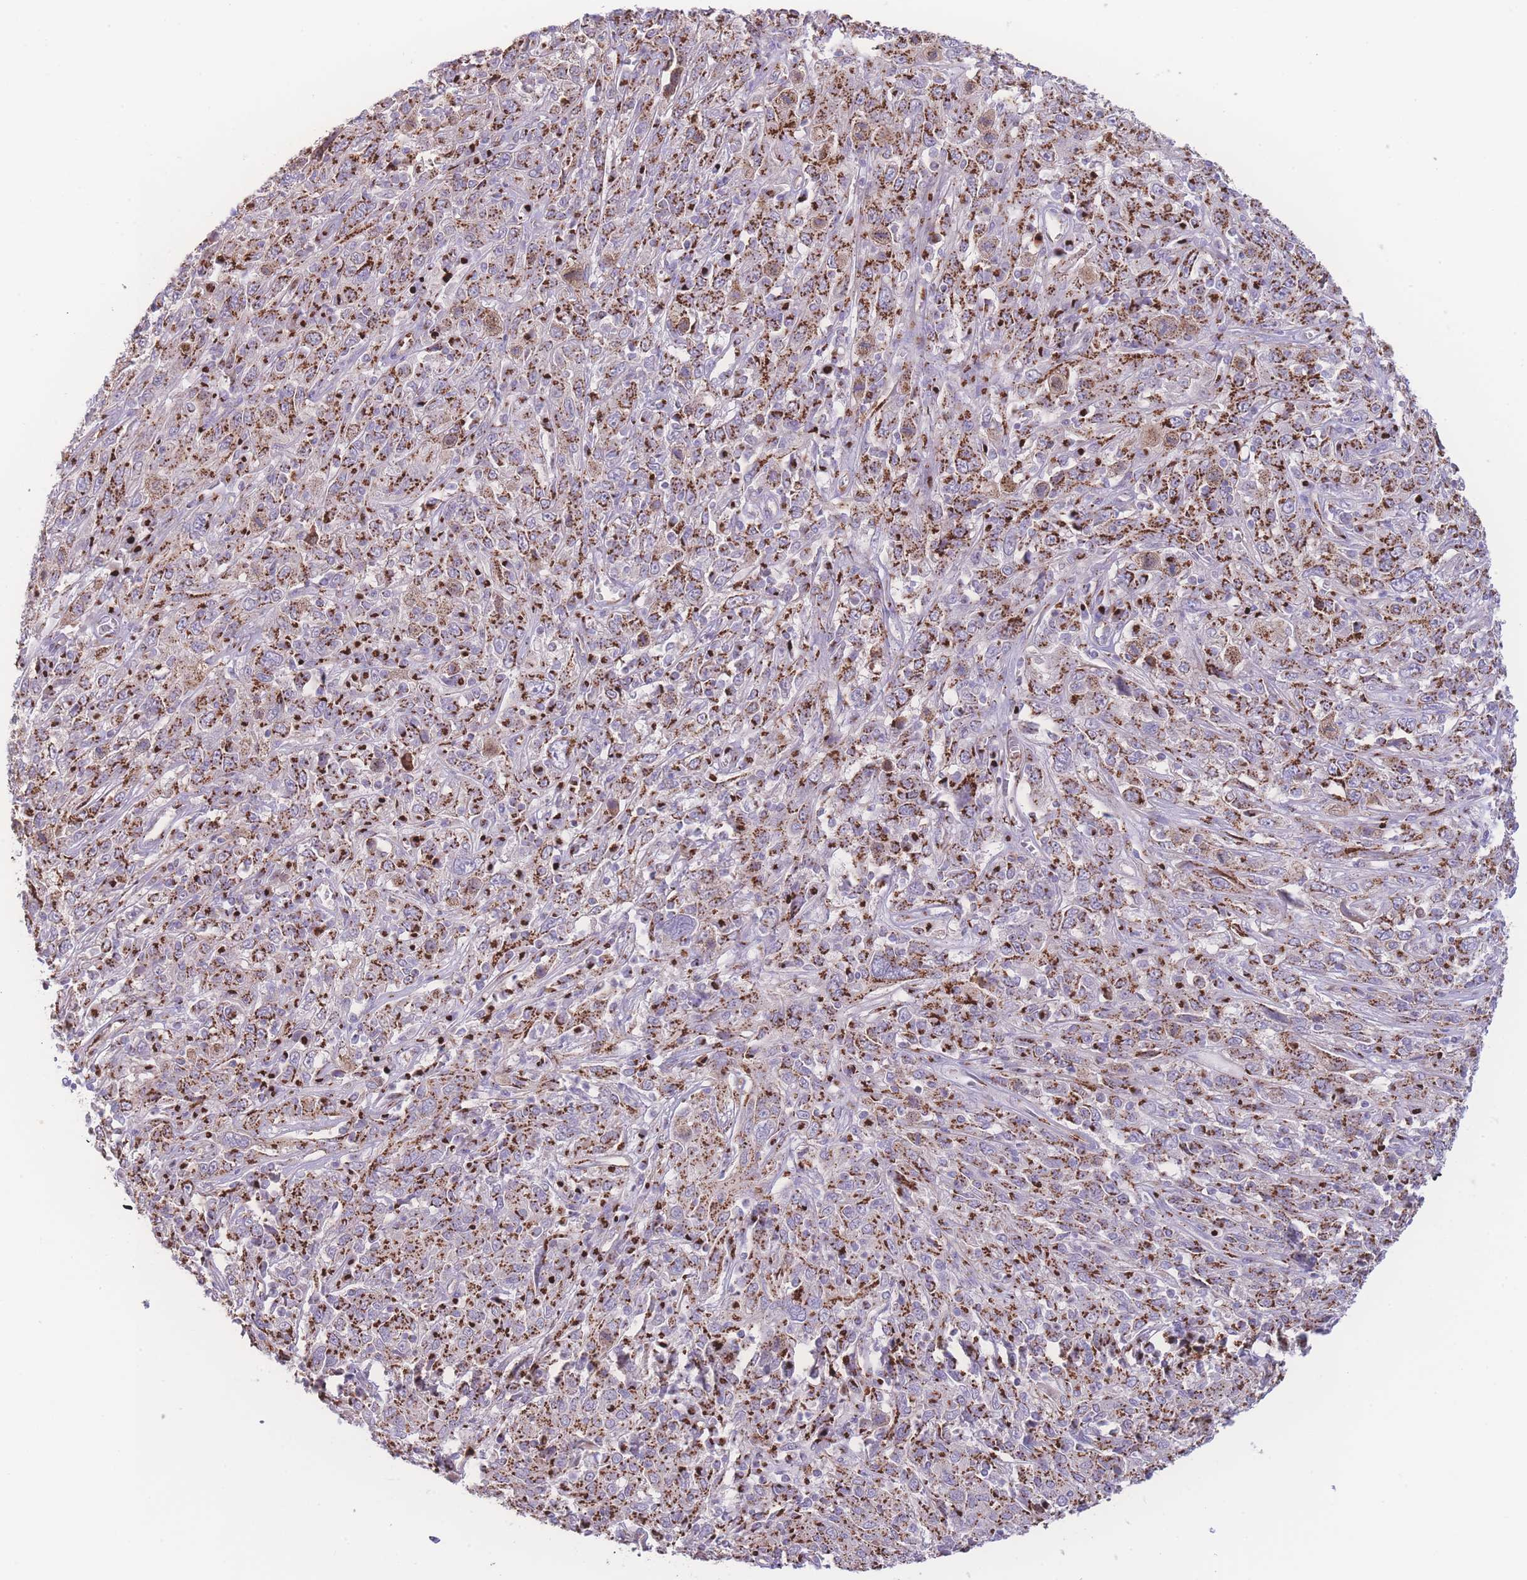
{"staining": {"intensity": "strong", "quantity": ">75%", "location": "cytoplasmic/membranous"}, "tissue": "cervical cancer", "cell_type": "Tumor cells", "image_type": "cancer", "snomed": [{"axis": "morphology", "description": "Squamous cell carcinoma, NOS"}, {"axis": "topography", "description": "Cervix"}], "caption": "A brown stain shows strong cytoplasmic/membranous positivity of a protein in human cervical cancer tumor cells.", "gene": "GOLM2", "patient": {"sex": "female", "age": 46}}